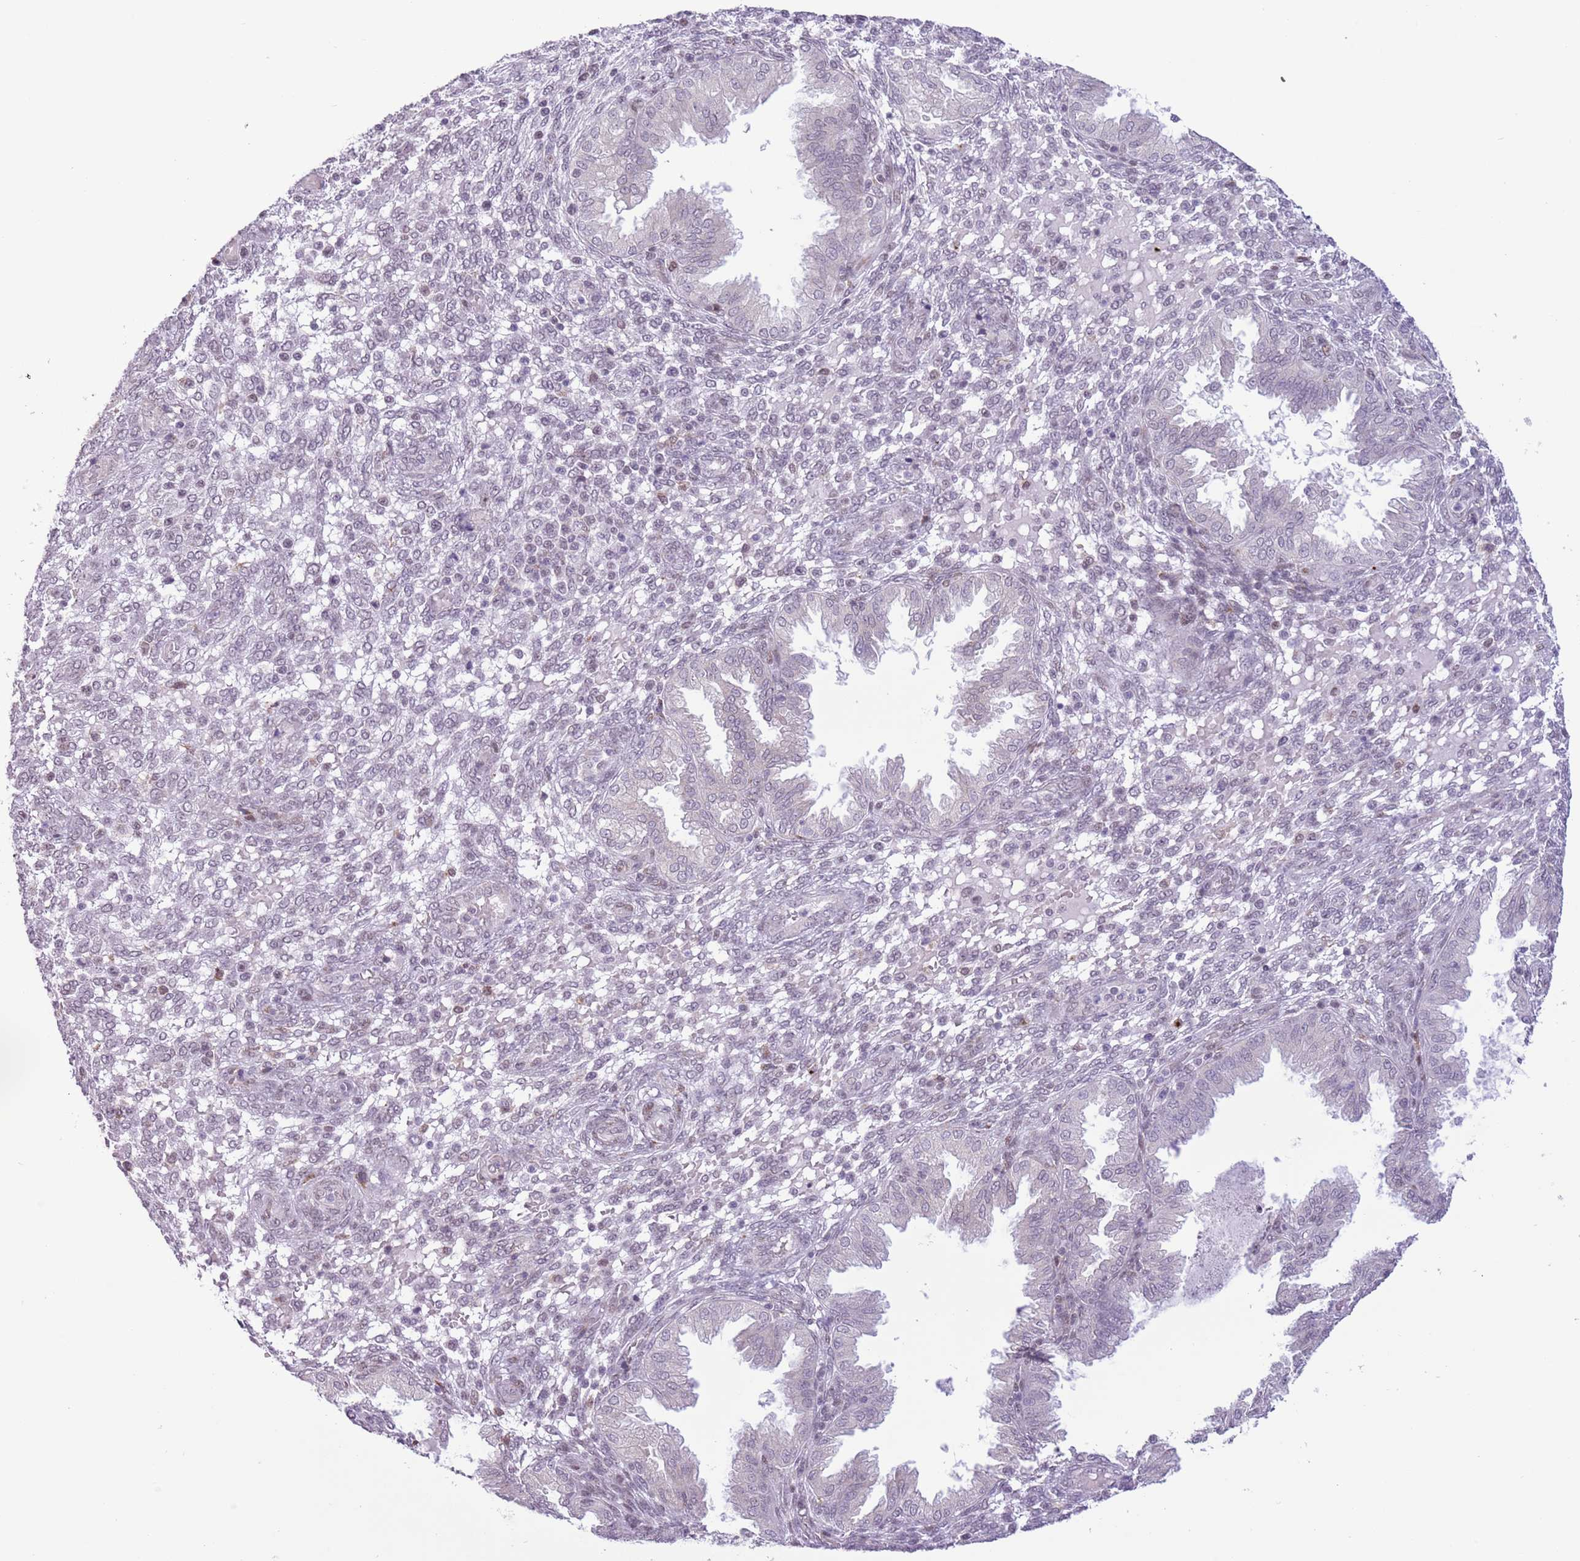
{"staining": {"intensity": "weak", "quantity": "<25%", "location": "nuclear"}, "tissue": "endometrium", "cell_type": "Cells in endometrial stroma", "image_type": "normal", "snomed": [{"axis": "morphology", "description": "Normal tissue, NOS"}, {"axis": "topography", "description": "Endometrium"}], "caption": "This is a photomicrograph of IHC staining of benign endometrium, which shows no staining in cells in endometrial stroma.", "gene": "ZNF576", "patient": {"sex": "female", "age": 33}}